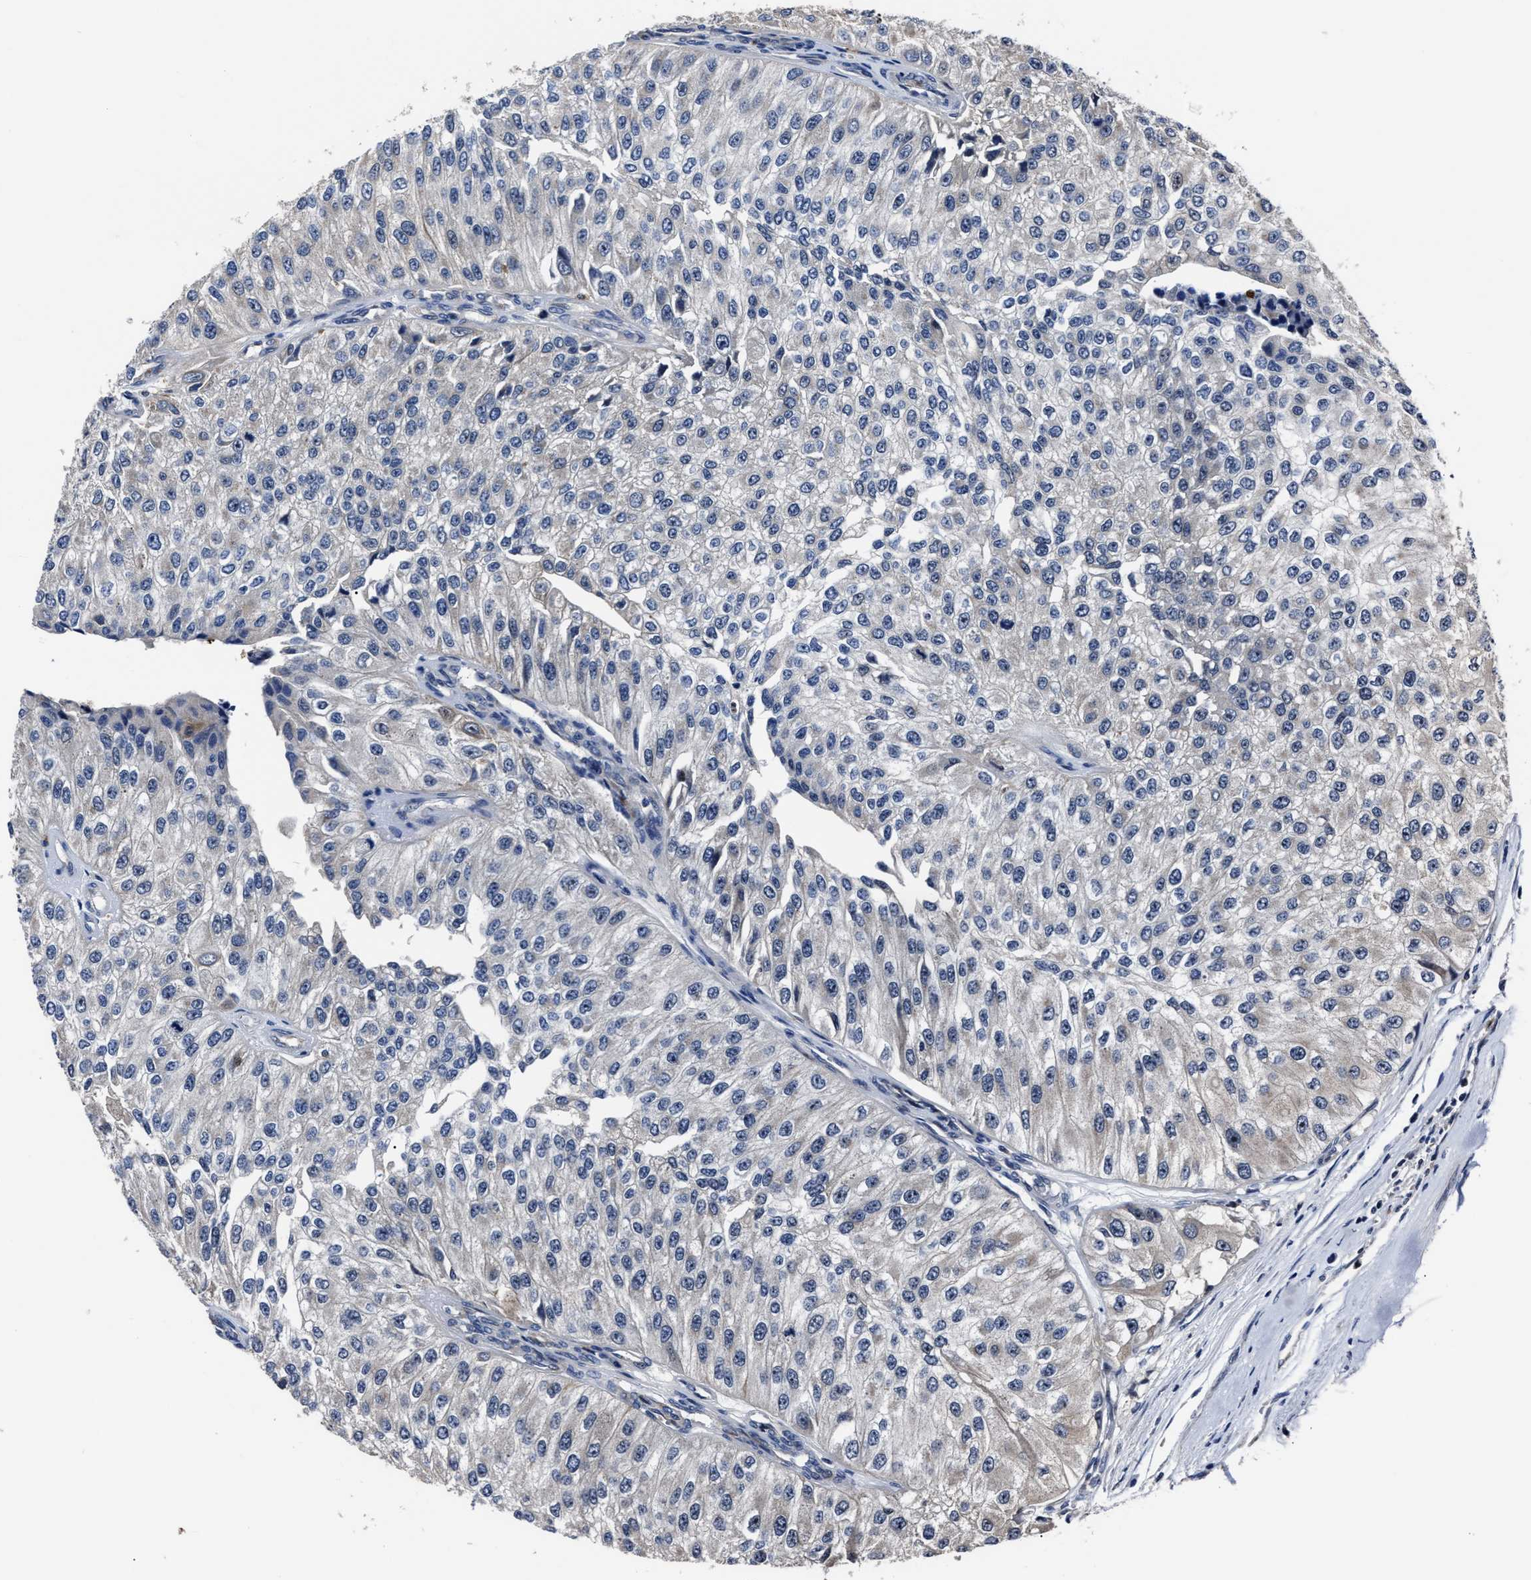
{"staining": {"intensity": "negative", "quantity": "none", "location": "none"}, "tissue": "urothelial cancer", "cell_type": "Tumor cells", "image_type": "cancer", "snomed": [{"axis": "morphology", "description": "Urothelial carcinoma, High grade"}, {"axis": "topography", "description": "Kidney"}, {"axis": "topography", "description": "Urinary bladder"}], "caption": "High-grade urothelial carcinoma was stained to show a protein in brown. There is no significant expression in tumor cells.", "gene": "RSBN1L", "patient": {"sex": "male", "age": 77}}